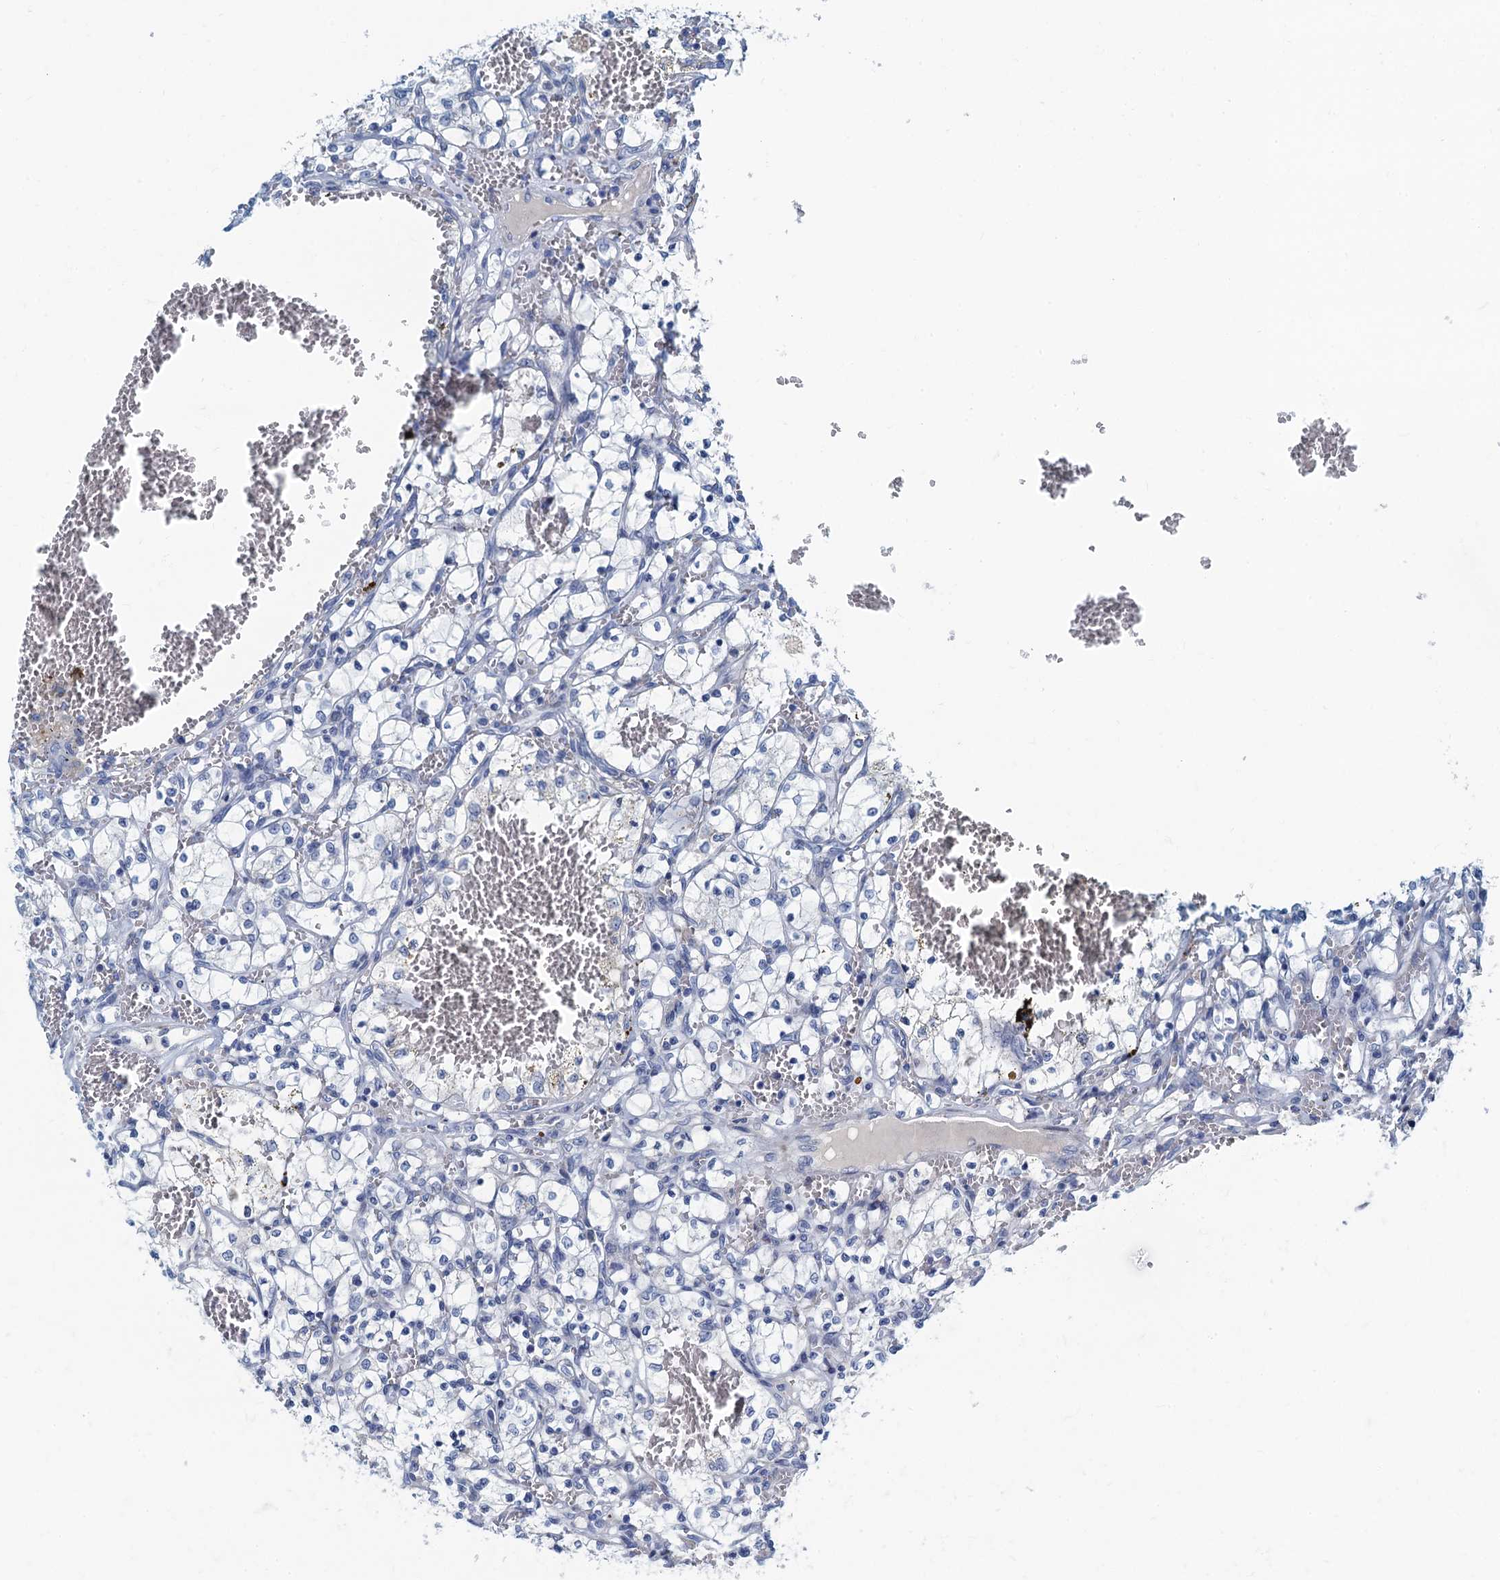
{"staining": {"intensity": "negative", "quantity": "none", "location": "none"}, "tissue": "renal cancer", "cell_type": "Tumor cells", "image_type": "cancer", "snomed": [{"axis": "morphology", "description": "Adenocarcinoma, NOS"}, {"axis": "topography", "description": "Kidney"}], "caption": "Protein analysis of adenocarcinoma (renal) displays no significant positivity in tumor cells.", "gene": "C10orf88", "patient": {"sex": "female", "age": 69}}